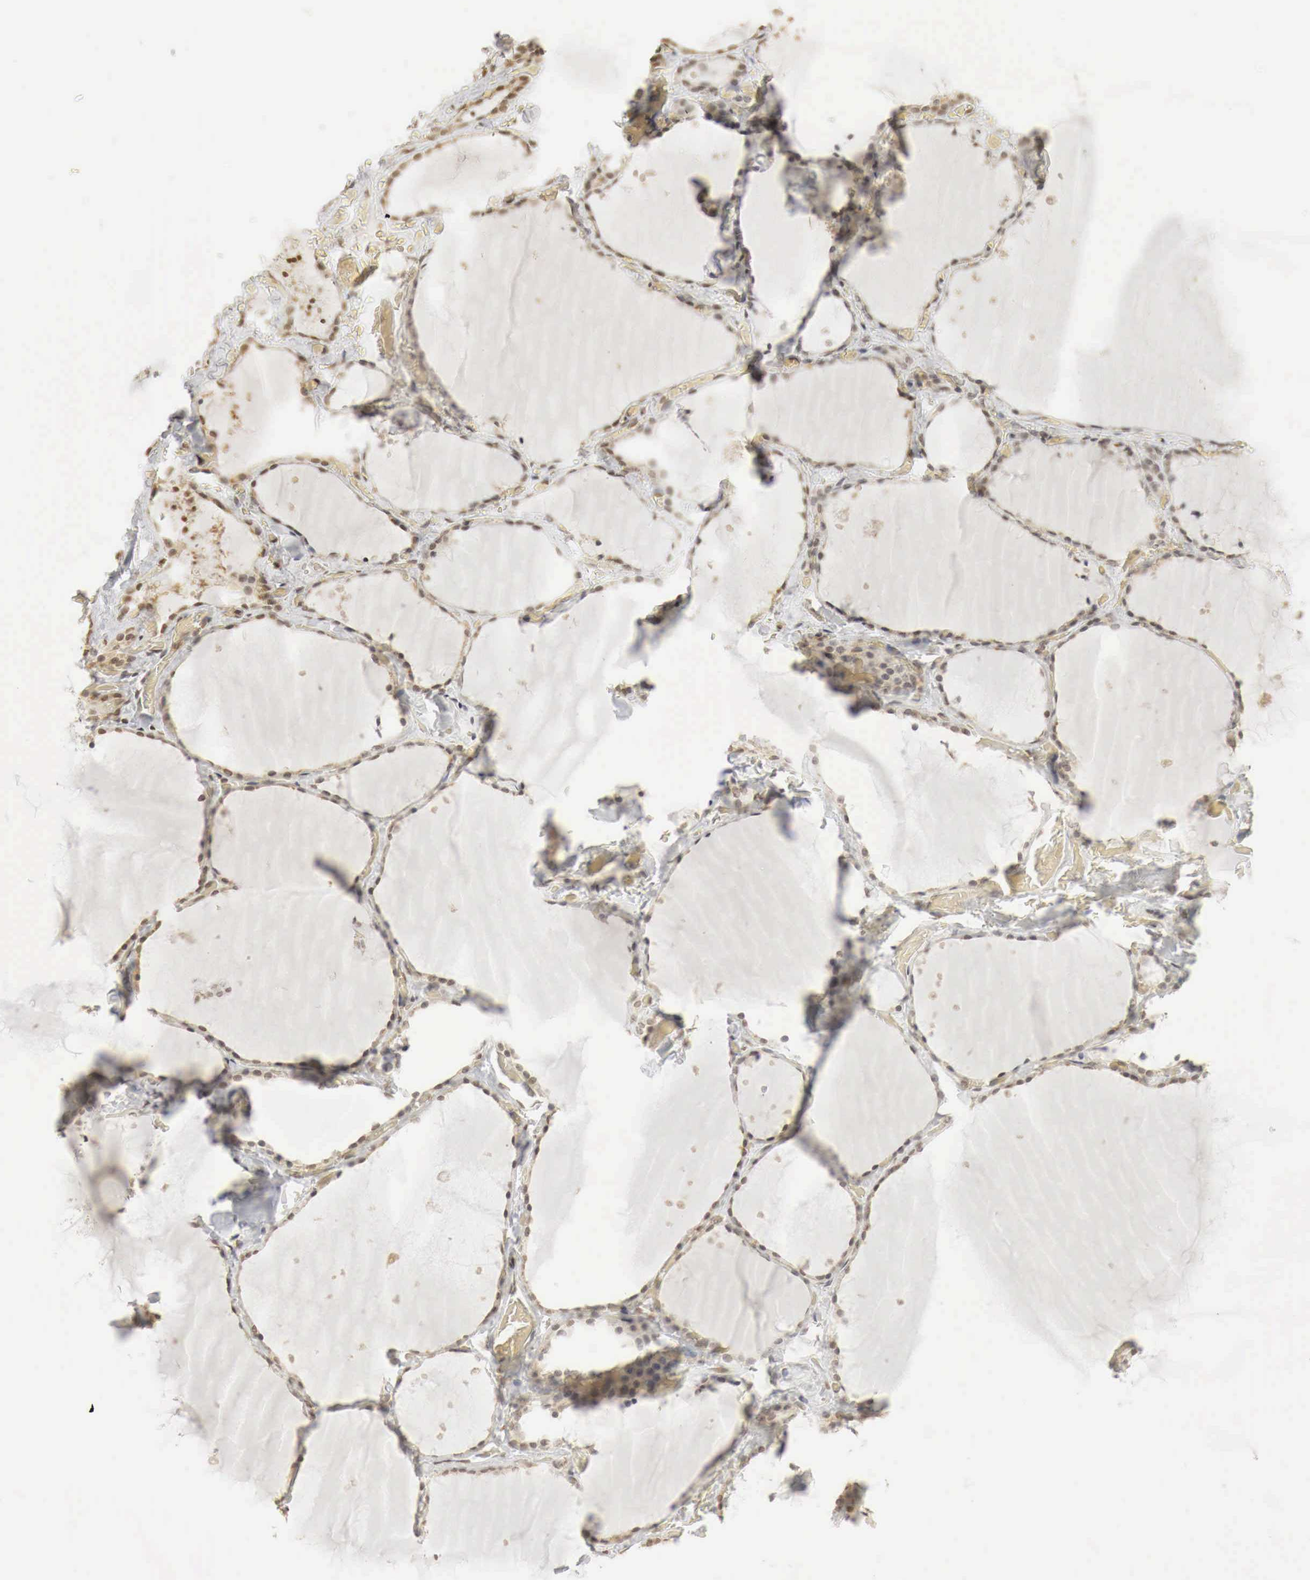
{"staining": {"intensity": "weak", "quantity": "25%-75%", "location": "cytoplasmic/membranous,nuclear"}, "tissue": "thyroid gland", "cell_type": "Glandular cells", "image_type": "normal", "snomed": [{"axis": "morphology", "description": "Normal tissue, NOS"}, {"axis": "topography", "description": "Thyroid gland"}], "caption": "The histopathology image shows a brown stain indicating the presence of a protein in the cytoplasmic/membranous,nuclear of glandular cells in thyroid gland. (DAB = brown stain, brightfield microscopy at high magnification).", "gene": "ERBB4", "patient": {"sex": "male", "age": 34}}